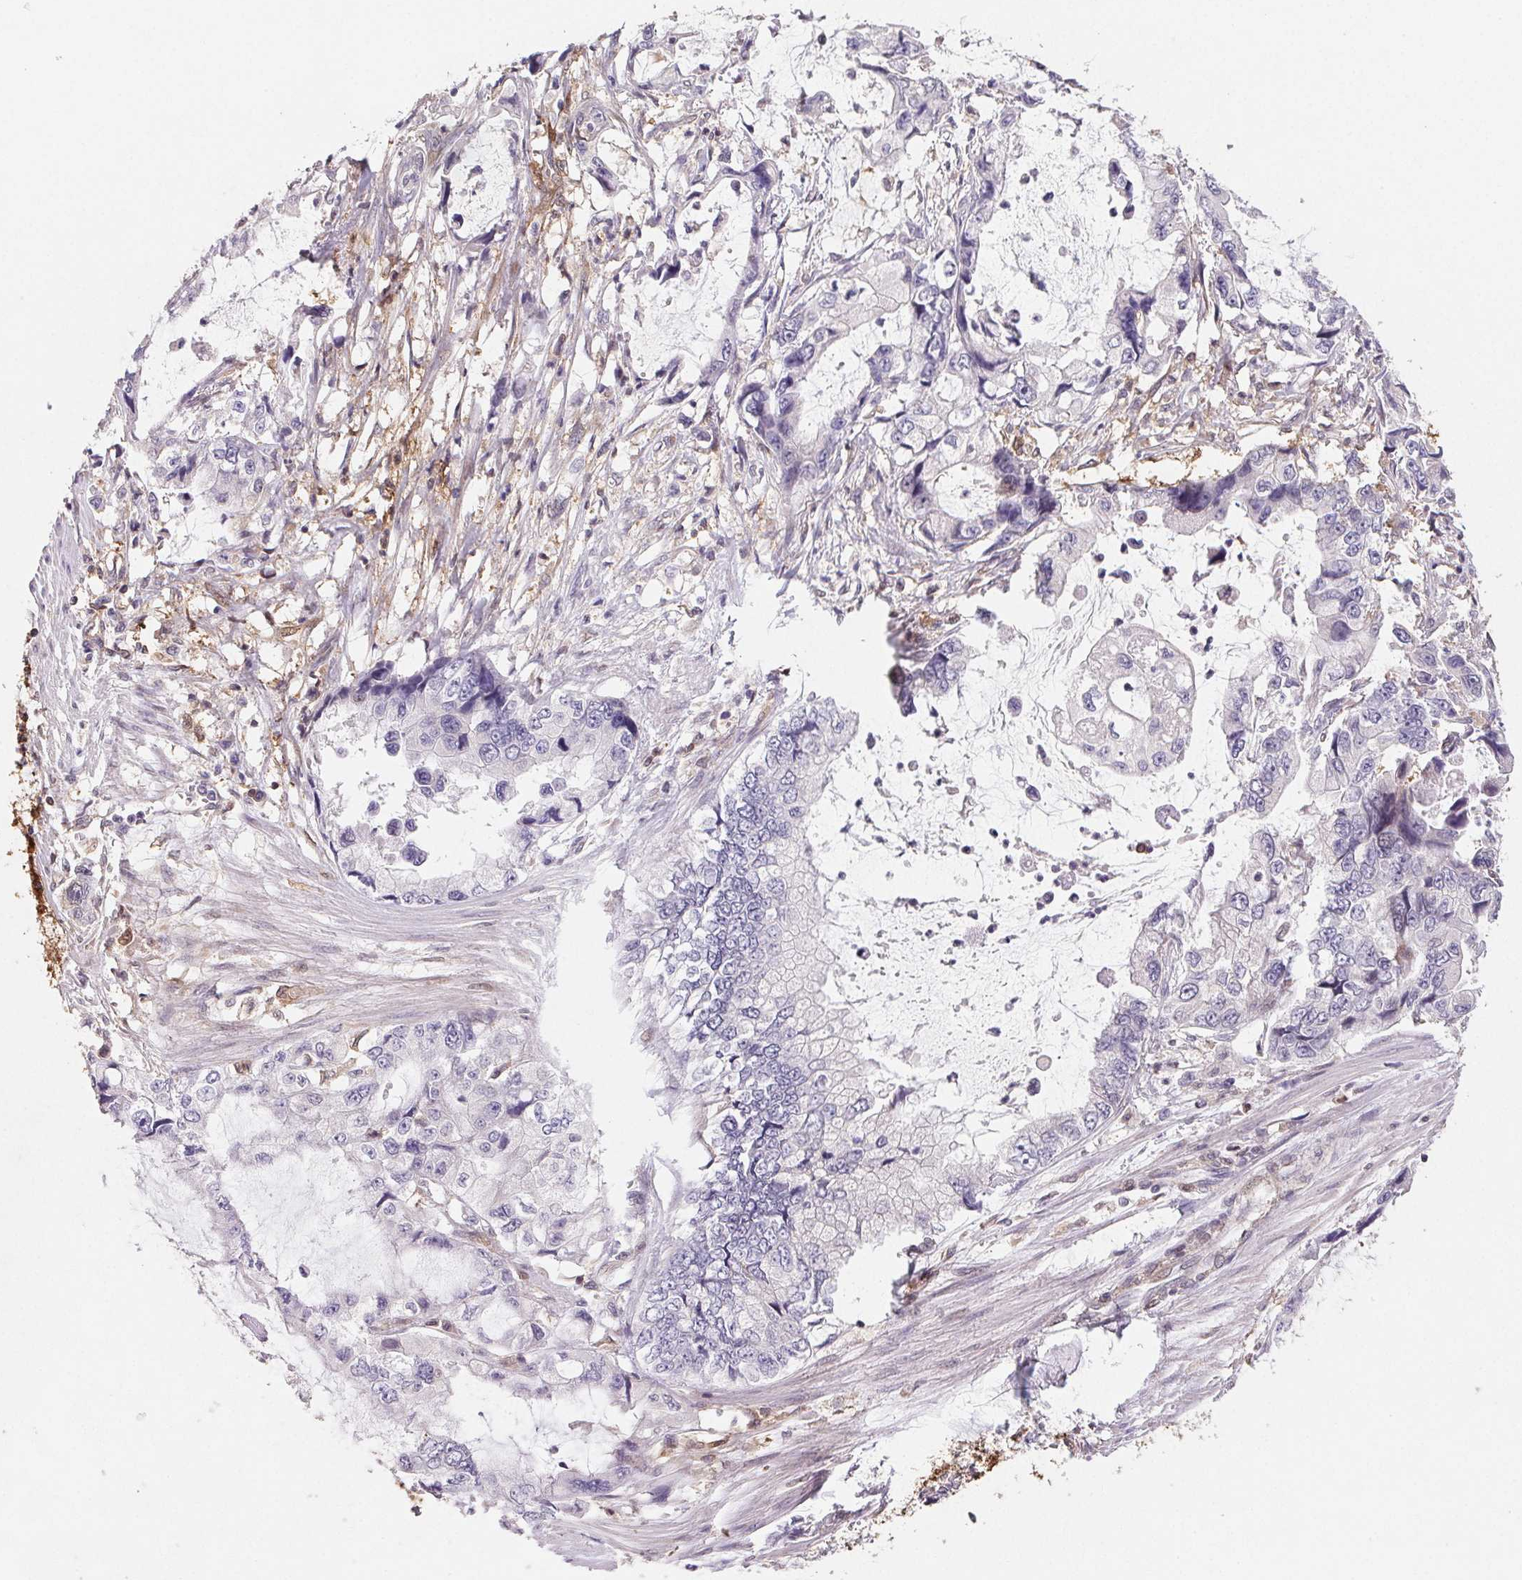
{"staining": {"intensity": "negative", "quantity": "none", "location": "none"}, "tissue": "stomach cancer", "cell_type": "Tumor cells", "image_type": "cancer", "snomed": [{"axis": "morphology", "description": "Adenocarcinoma, NOS"}, {"axis": "topography", "description": "Pancreas"}, {"axis": "topography", "description": "Stomach, upper"}, {"axis": "topography", "description": "Stomach"}], "caption": "Immunohistochemistry (IHC) micrograph of stomach cancer (adenocarcinoma) stained for a protein (brown), which demonstrates no positivity in tumor cells.", "gene": "GBP1", "patient": {"sex": "male", "age": 77}}